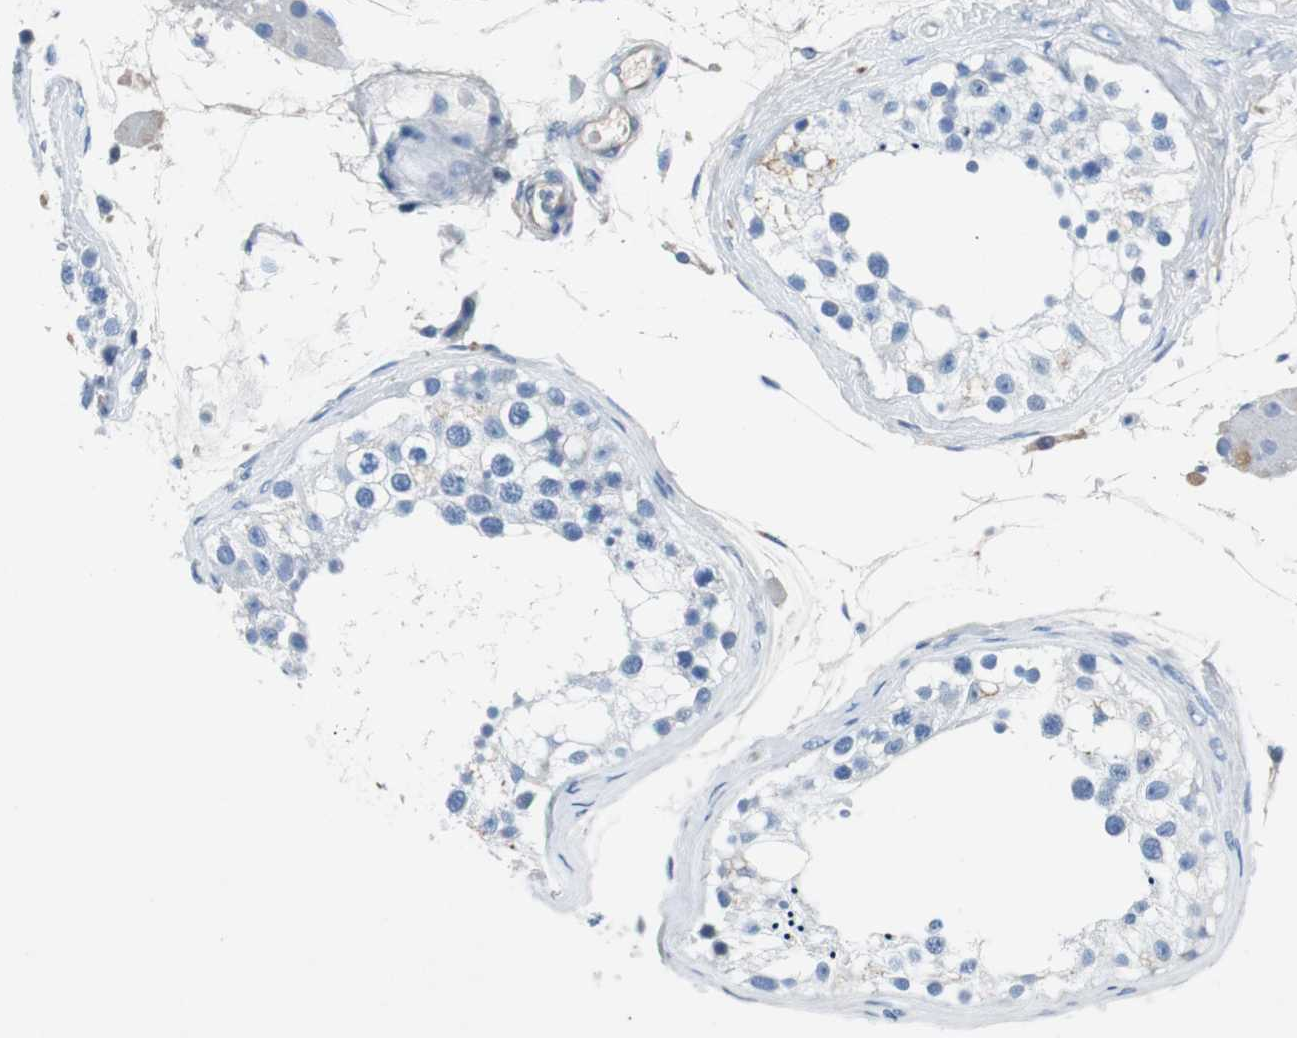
{"staining": {"intensity": "negative", "quantity": "none", "location": "none"}, "tissue": "testis", "cell_type": "Cells in seminiferous ducts", "image_type": "normal", "snomed": [{"axis": "morphology", "description": "Normal tissue, NOS"}, {"axis": "topography", "description": "Testis"}], "caption": "Protein analysis of benign testis reveals no significant staining in cells in seminiferous ducts.", "gene": "EEF2K", "patient": {"sex": "male", "age": 68}}